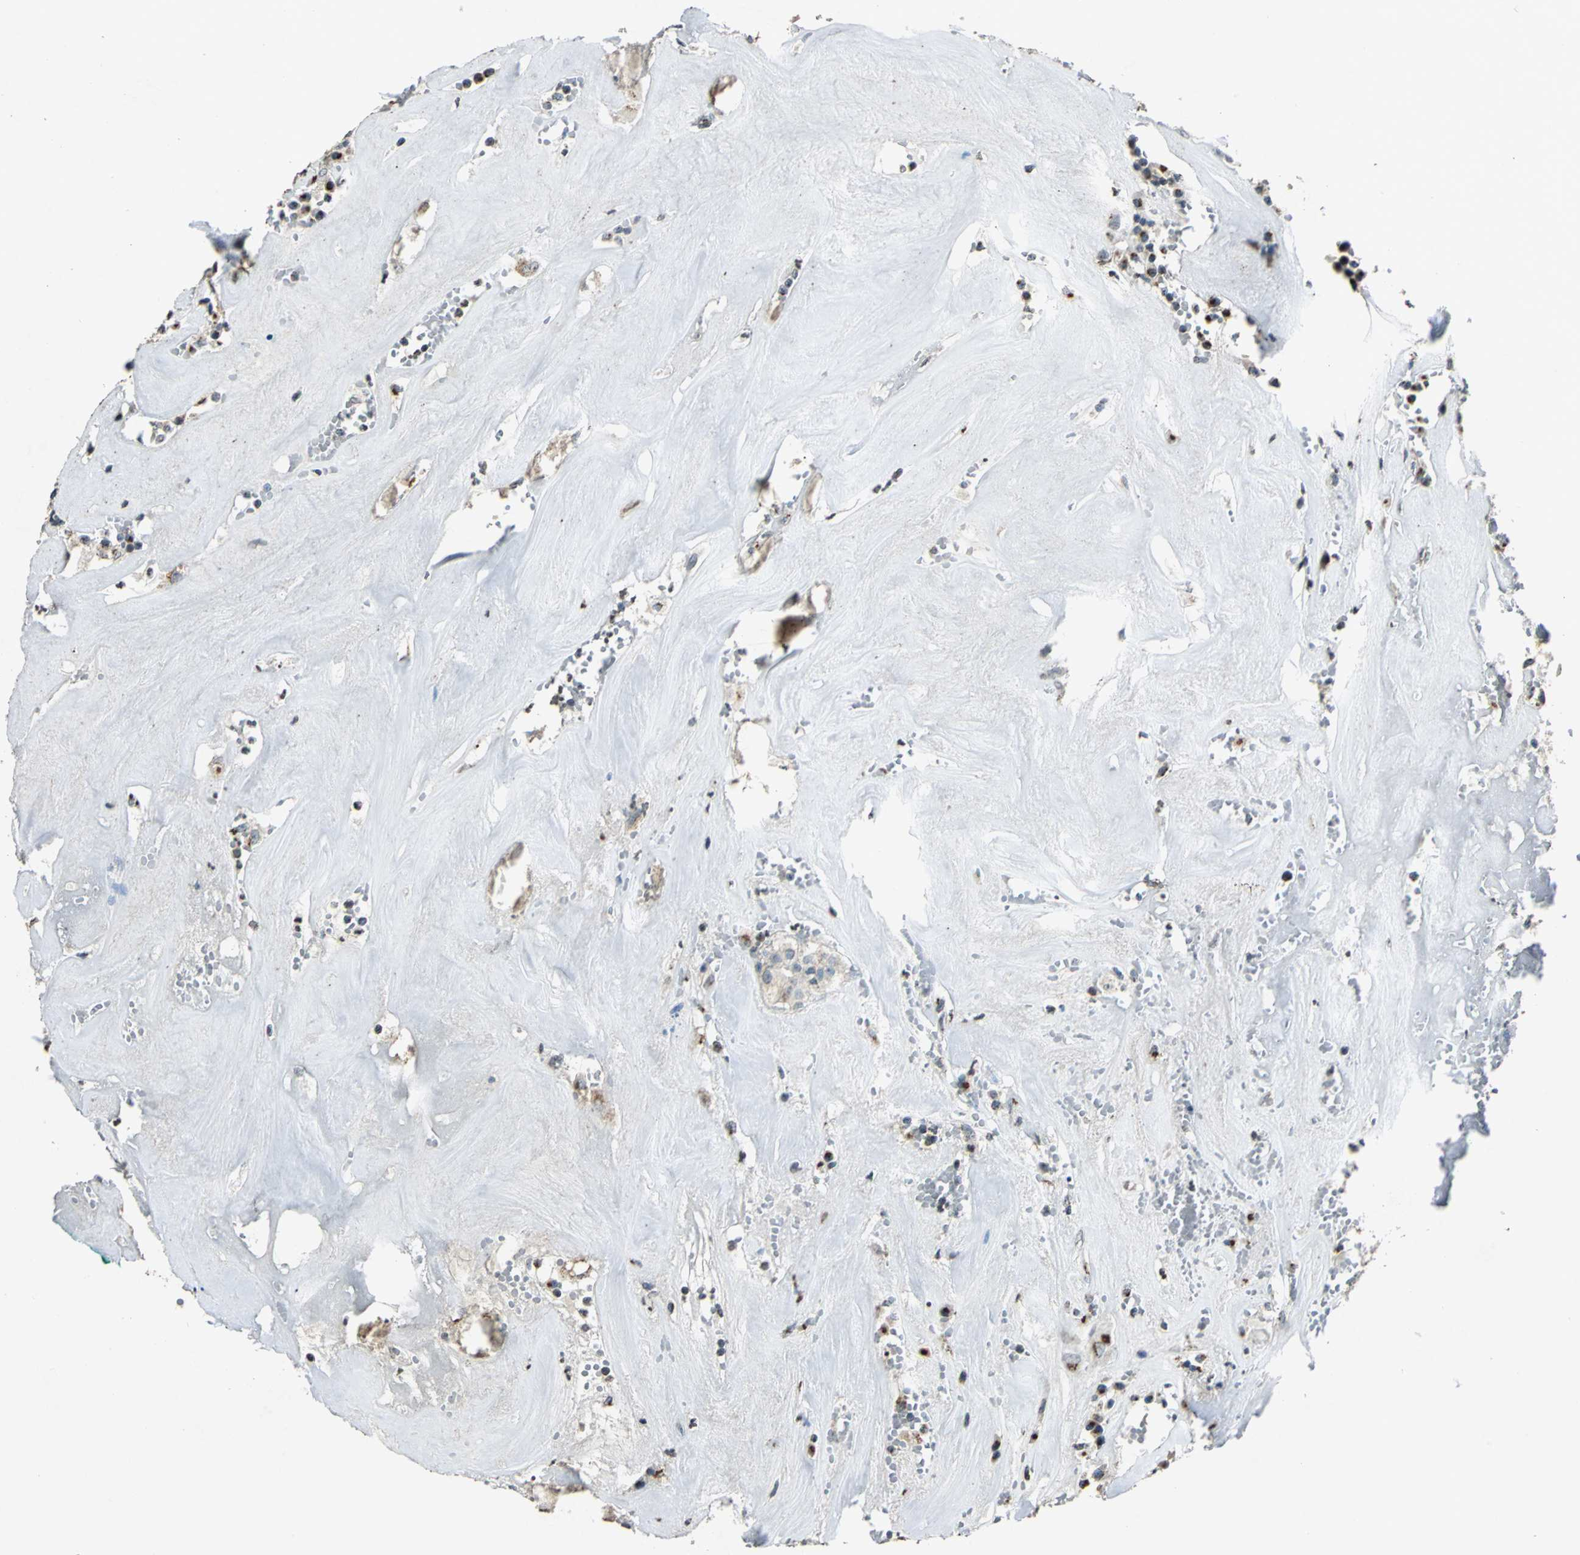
{"staining": {"intensity": "weak", "quantity": "<25%", "location": "cytoplasmic/membranous"}, "tissue": "head and neck cancer", "cell_type": "Tumor cells", "image_type": "cancer", "snomed": [{"axis": "morphology", "description": "Adenocarcinoma, NOS"}, {"axis": "topography", "description": "Salivary gland"}, {"axis": "topography", "description": "Head-Neck"}], "caption": "Immunohistochemical staining of human adenocarcinoma (head and neck) reveals no significant staining in tumor cells.", "gene": "TMEM115", "patient": {"sex": "female", "age": 65}}